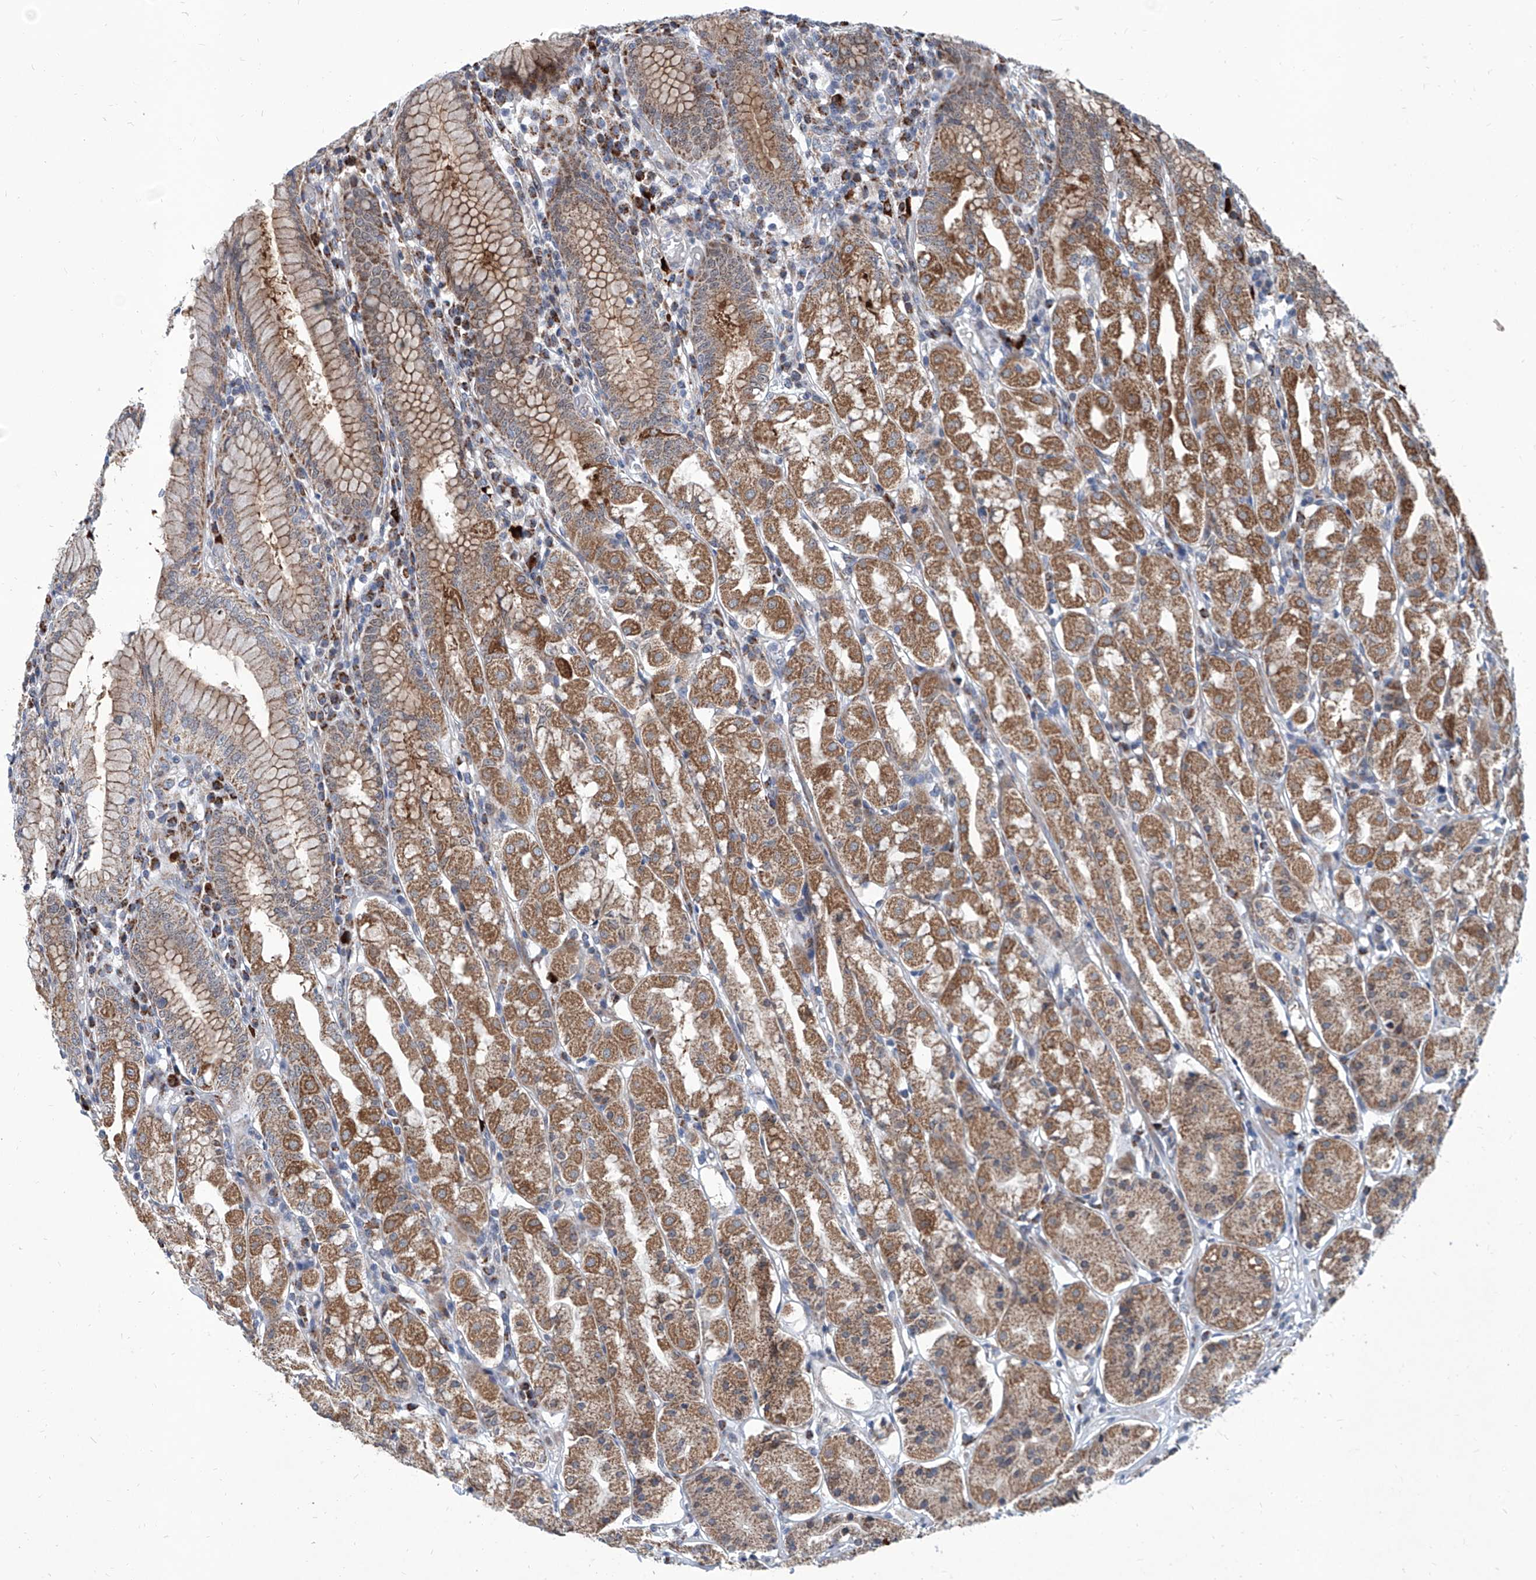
{"staining": {"intensity": "moderate", "quantity": ">75%", "location": "cytoplasmic/membranous"}, "tissue": "stomach", "cell_type": "Glandular cells", "image_type": "normal", "snomed": [{"axis": "morphology", "description": "Normal tissue, NOS"}, {"axis": "topography", "description": "Stomach"}, {"axis": "topography", "description": "Stomach, lower"}], "caption": "This is a photomicrograph of IHC staining of benign stomach, which shows moderate positivity in the cytoplasmic/membranous of glandular cells.", "gene": "USP48", "patient": {"sex": "female", "age": 56}}